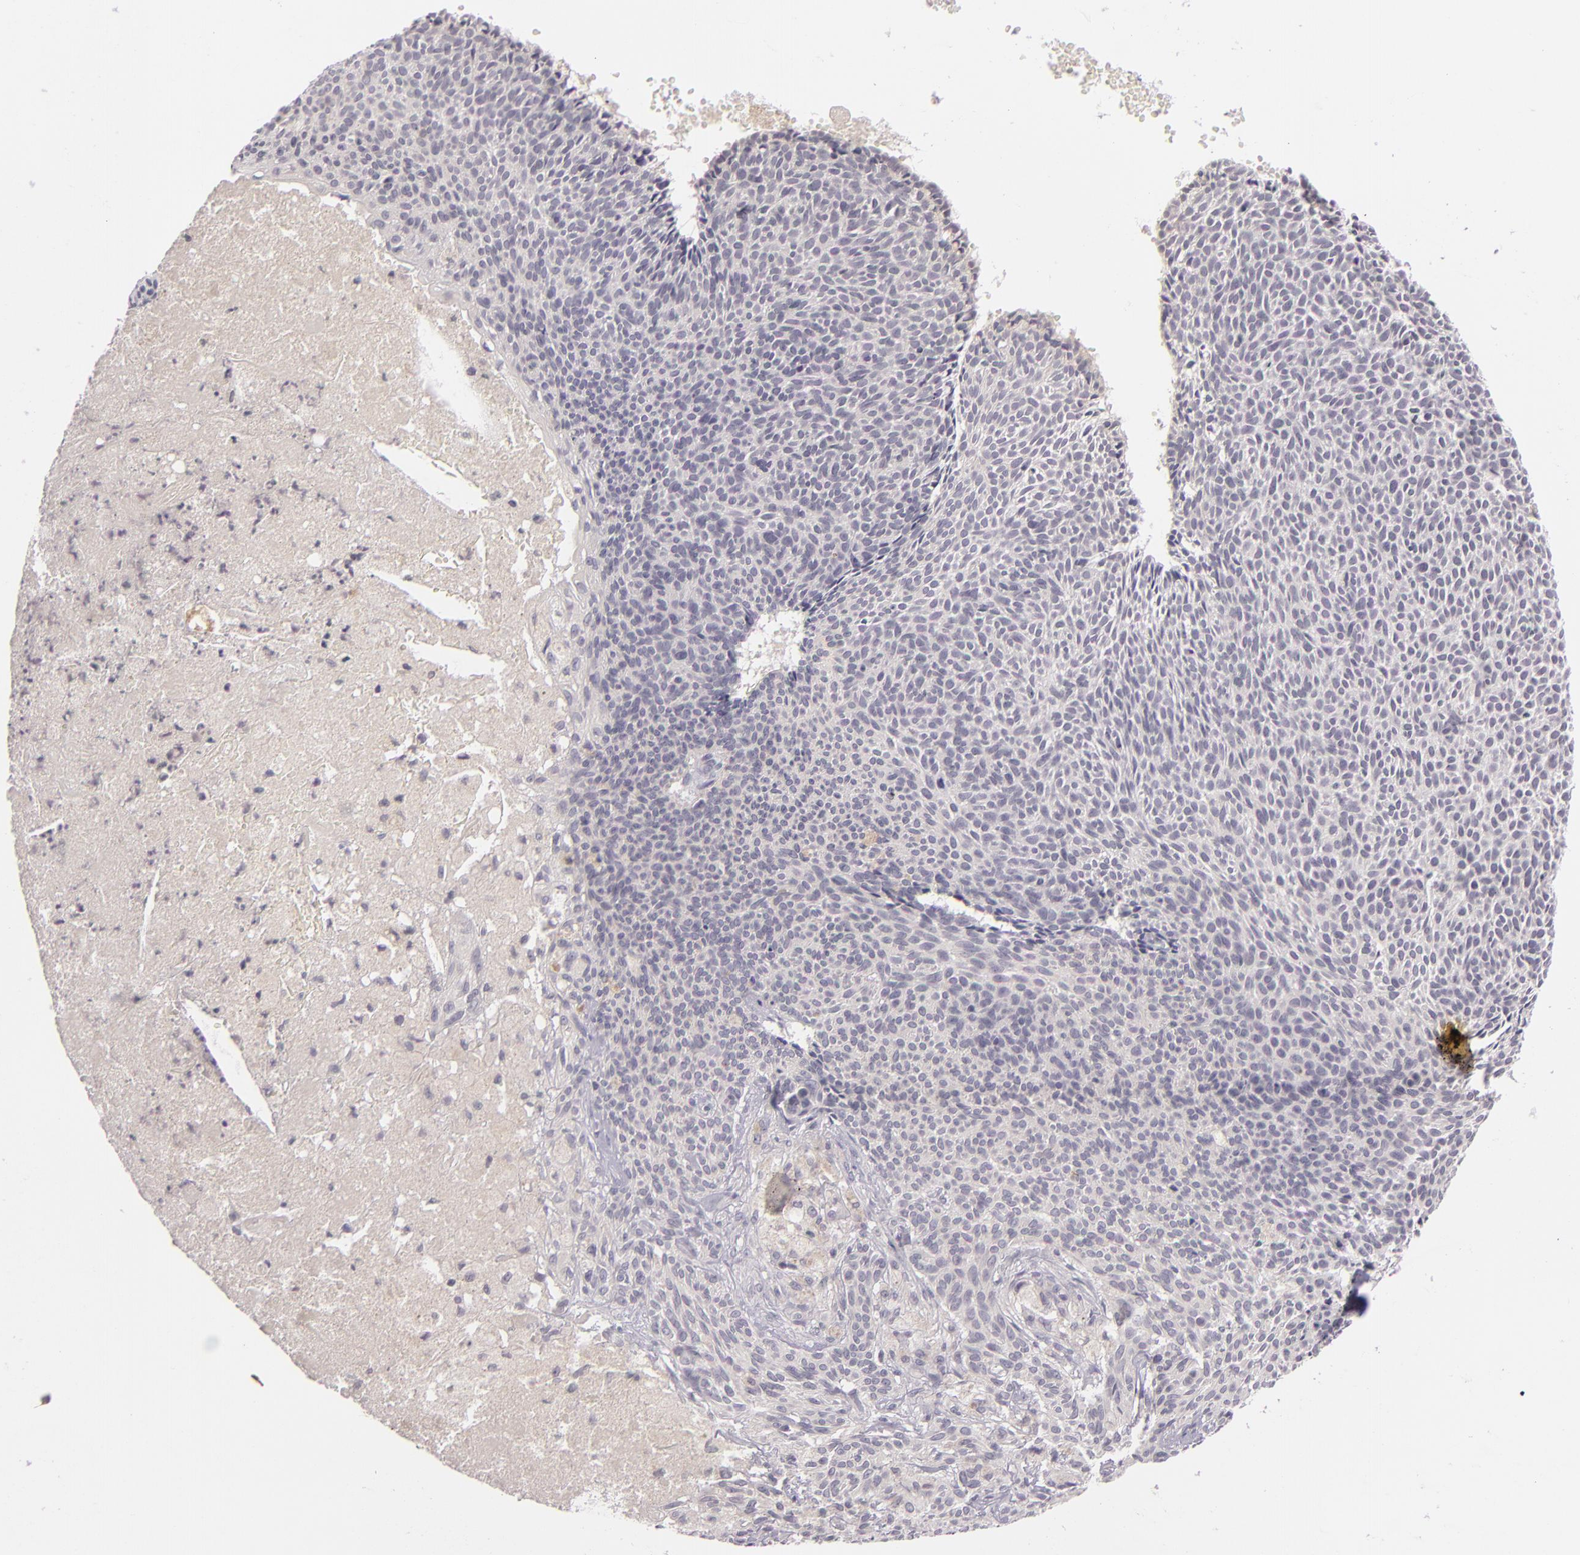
{"staining": {"intensity": "negative", "quantity": "none", "location": "none"}, "tissue": "skin cancer", "cell_type": "Tumor cells", "image_type": "cancer", "snomed": [{"axis": "morphology", "description": "Basal cell carcinoma"}, {"axis": "topography", "description": "Skin"}], "caption": "Immunohistochemical staining of skin cancer shows no significant expression in tumor cells. Nuclei are stained in blue.", "gene": "DAG1", "patient": {"sex": "male", "age": 84}}